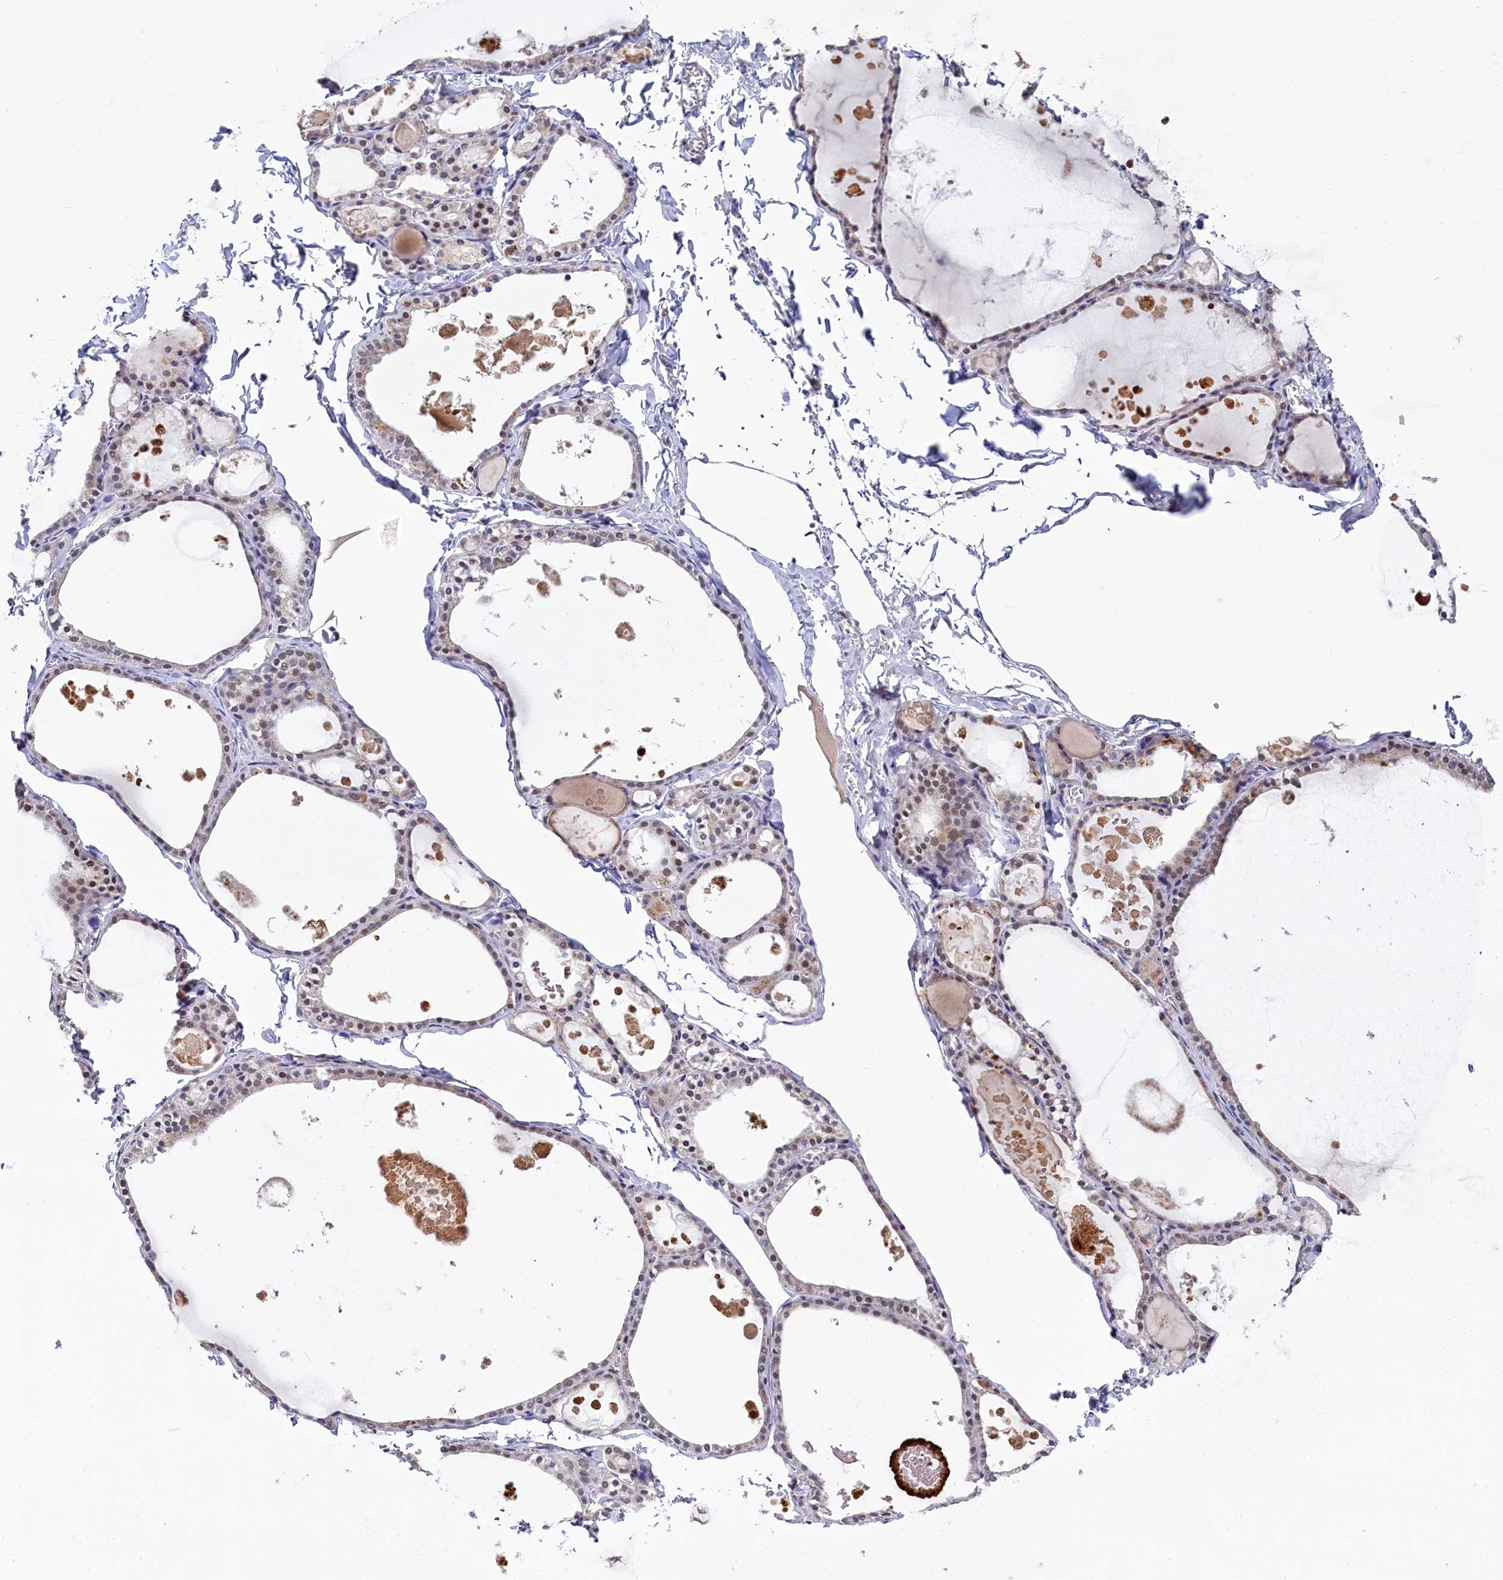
{"staining": {"intensity": "weak", "quantity": "25%-75%", "location": "nuclear"}, "tissue": "thyroid gland", "cell_type": "Glandular cells", "image_type": "normal", "snomed": [{"axis": "morphology", "description": "Normal tissue, NOS"}, {"axis": "topography", "description": "Thyroid gland"}], "caption": "DAB (3,3'-diaminobenzidine) immunohistochemical staining of benign thyroid gland displays weak nuclear protein expression in approximately 25%-75% of glandular cells. Using DAB (3,3'-diaminobenzidine) (brown) and hematoxylin (blue) stains, captured at high magnification using brightfield microscopy.", "gene": "PPHLN1", "patient": {"sex": "male", "age": 56}}